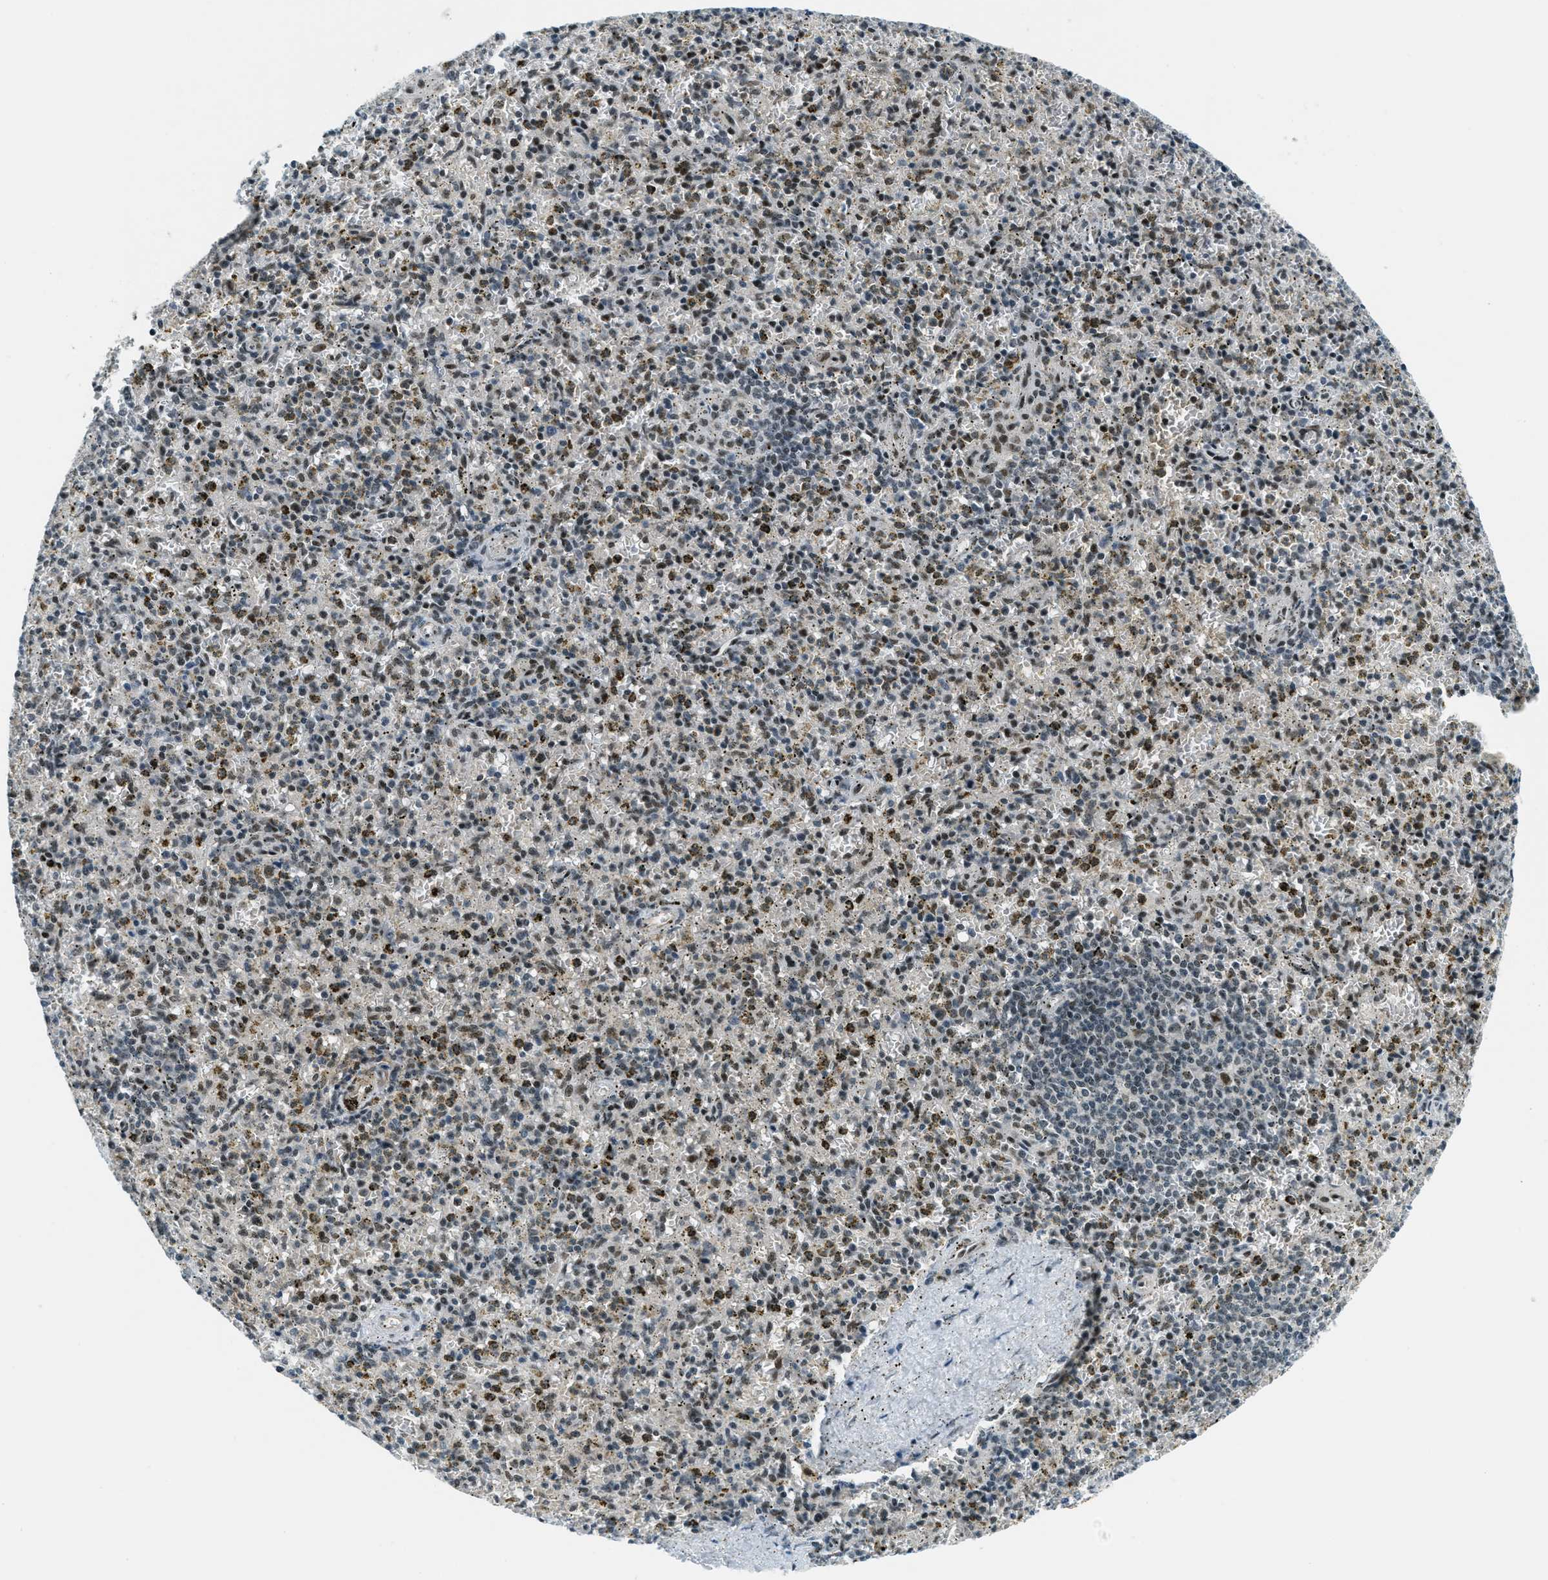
{"staining": {"intensity": "moderate", "quantity": "25%-75%", "location": "nuclear"}, "tissue": "spleen", "cell_type": "Cells in red pulp", "image_type": "normal", "snomed": [{"axis": "morphology", "description": "Normal tissue, NOS"}, {"axis": "topography", "description": "Spleen"}], "caption": "A brown stain labels moderate nuclear staining of a protein in cells in red pulp of benign spleen. The staining was performed using DAB (3,3'-diaminobenzidine), with brown indicating positive protein expression. Nuclei are stained blue with hematoxylin.", "gene": "KLF6", "patient": {"sex": "male", "age": 72}}